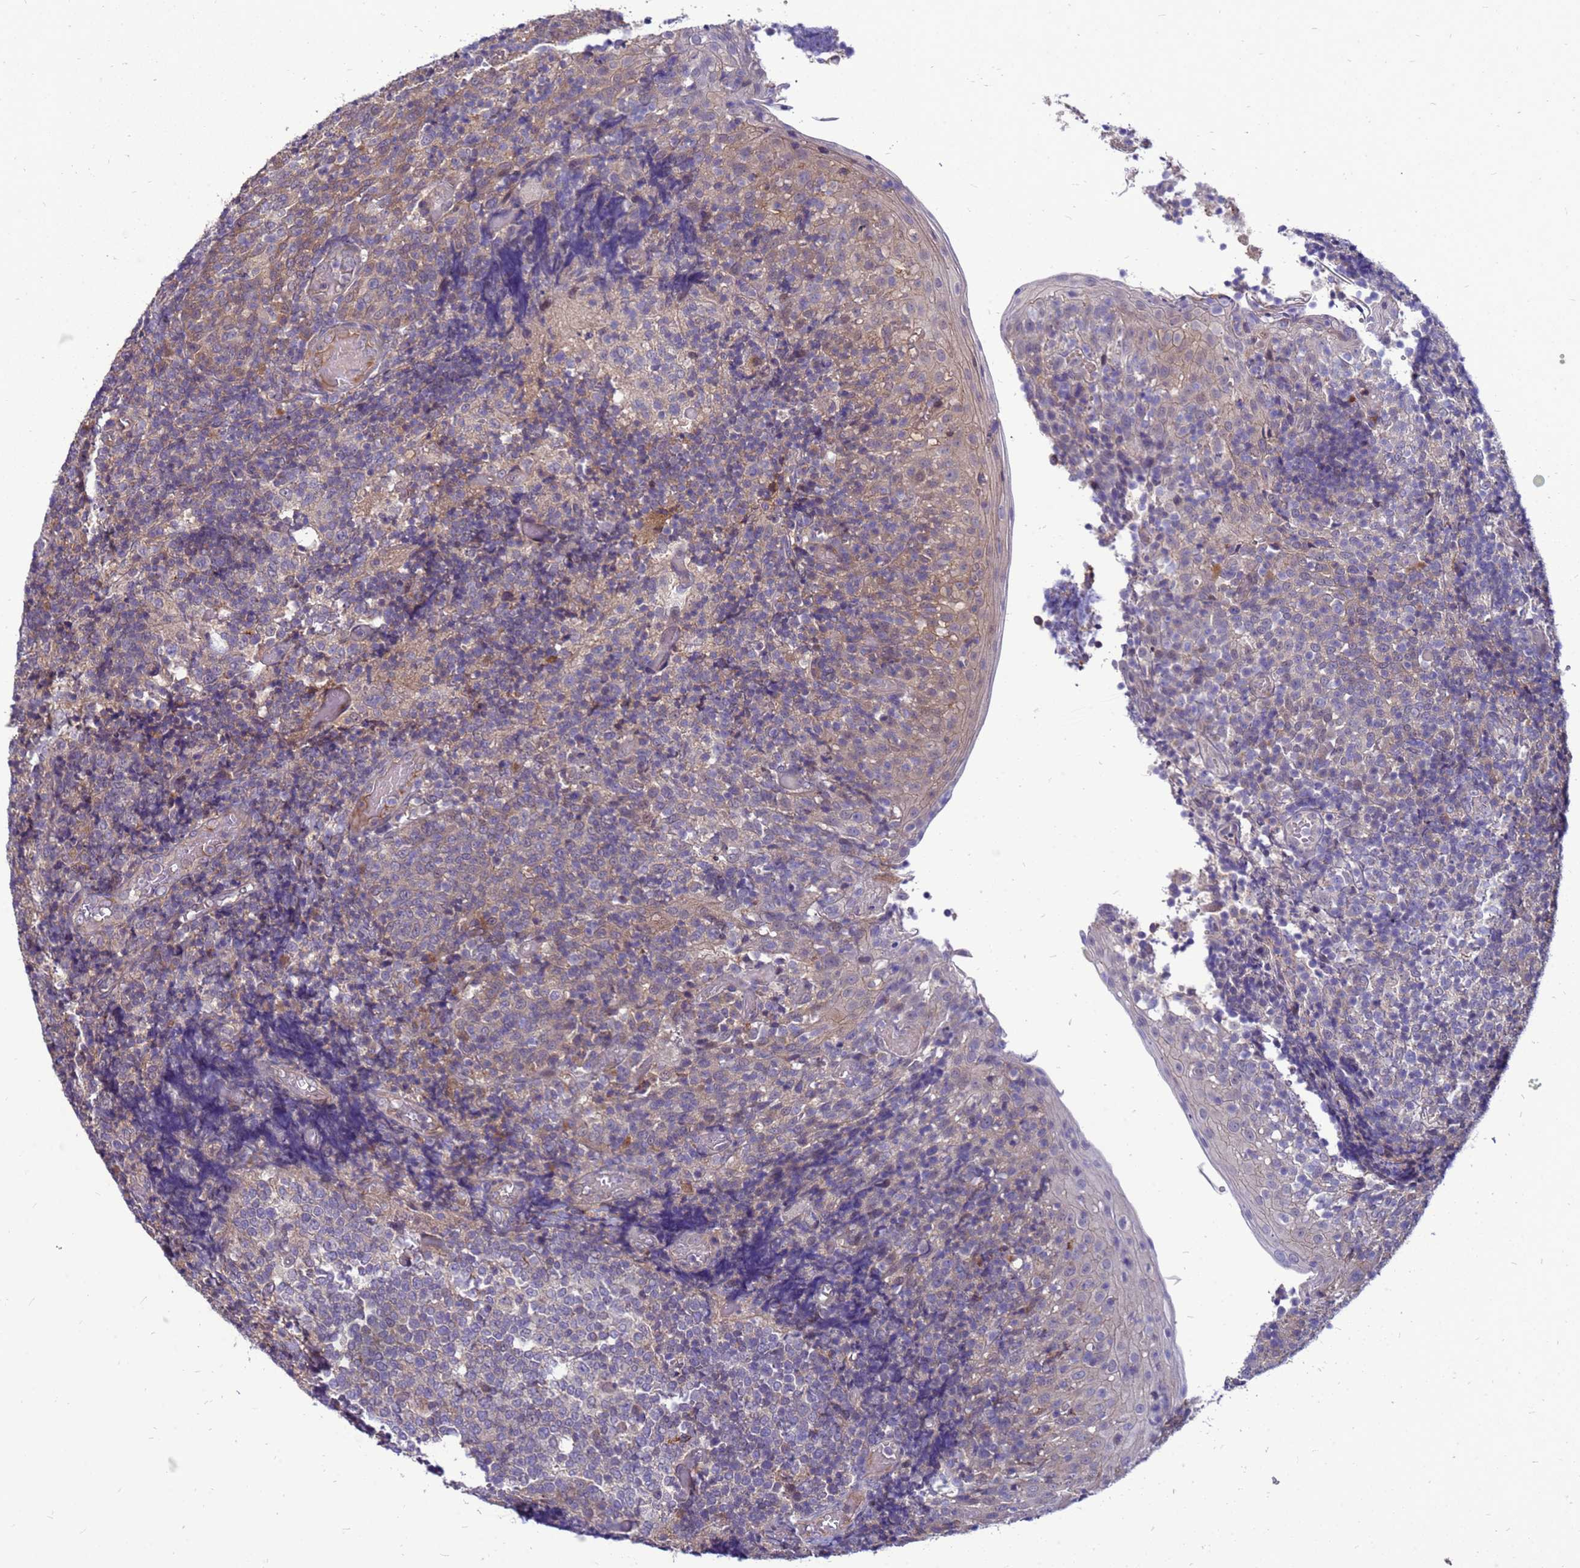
{"staining": {"intensity": "weak", "quantity": "<25%", "location": "cytoplasmic/membranous"}, "tissue": "tonsil", "cell_type": "Germinal center cells", "image_type": "normal", "snomed": [{"axis": "morphology", "description": "Normal tissue, NOS"}, {"axis": "topography", "description": "Tonsil"}], "caption": "Germinal center cells show no significant positivity in unremarkable tonsil.", "gene": "ENOPH1", "patient": {"sex": "female", "age": 19}}